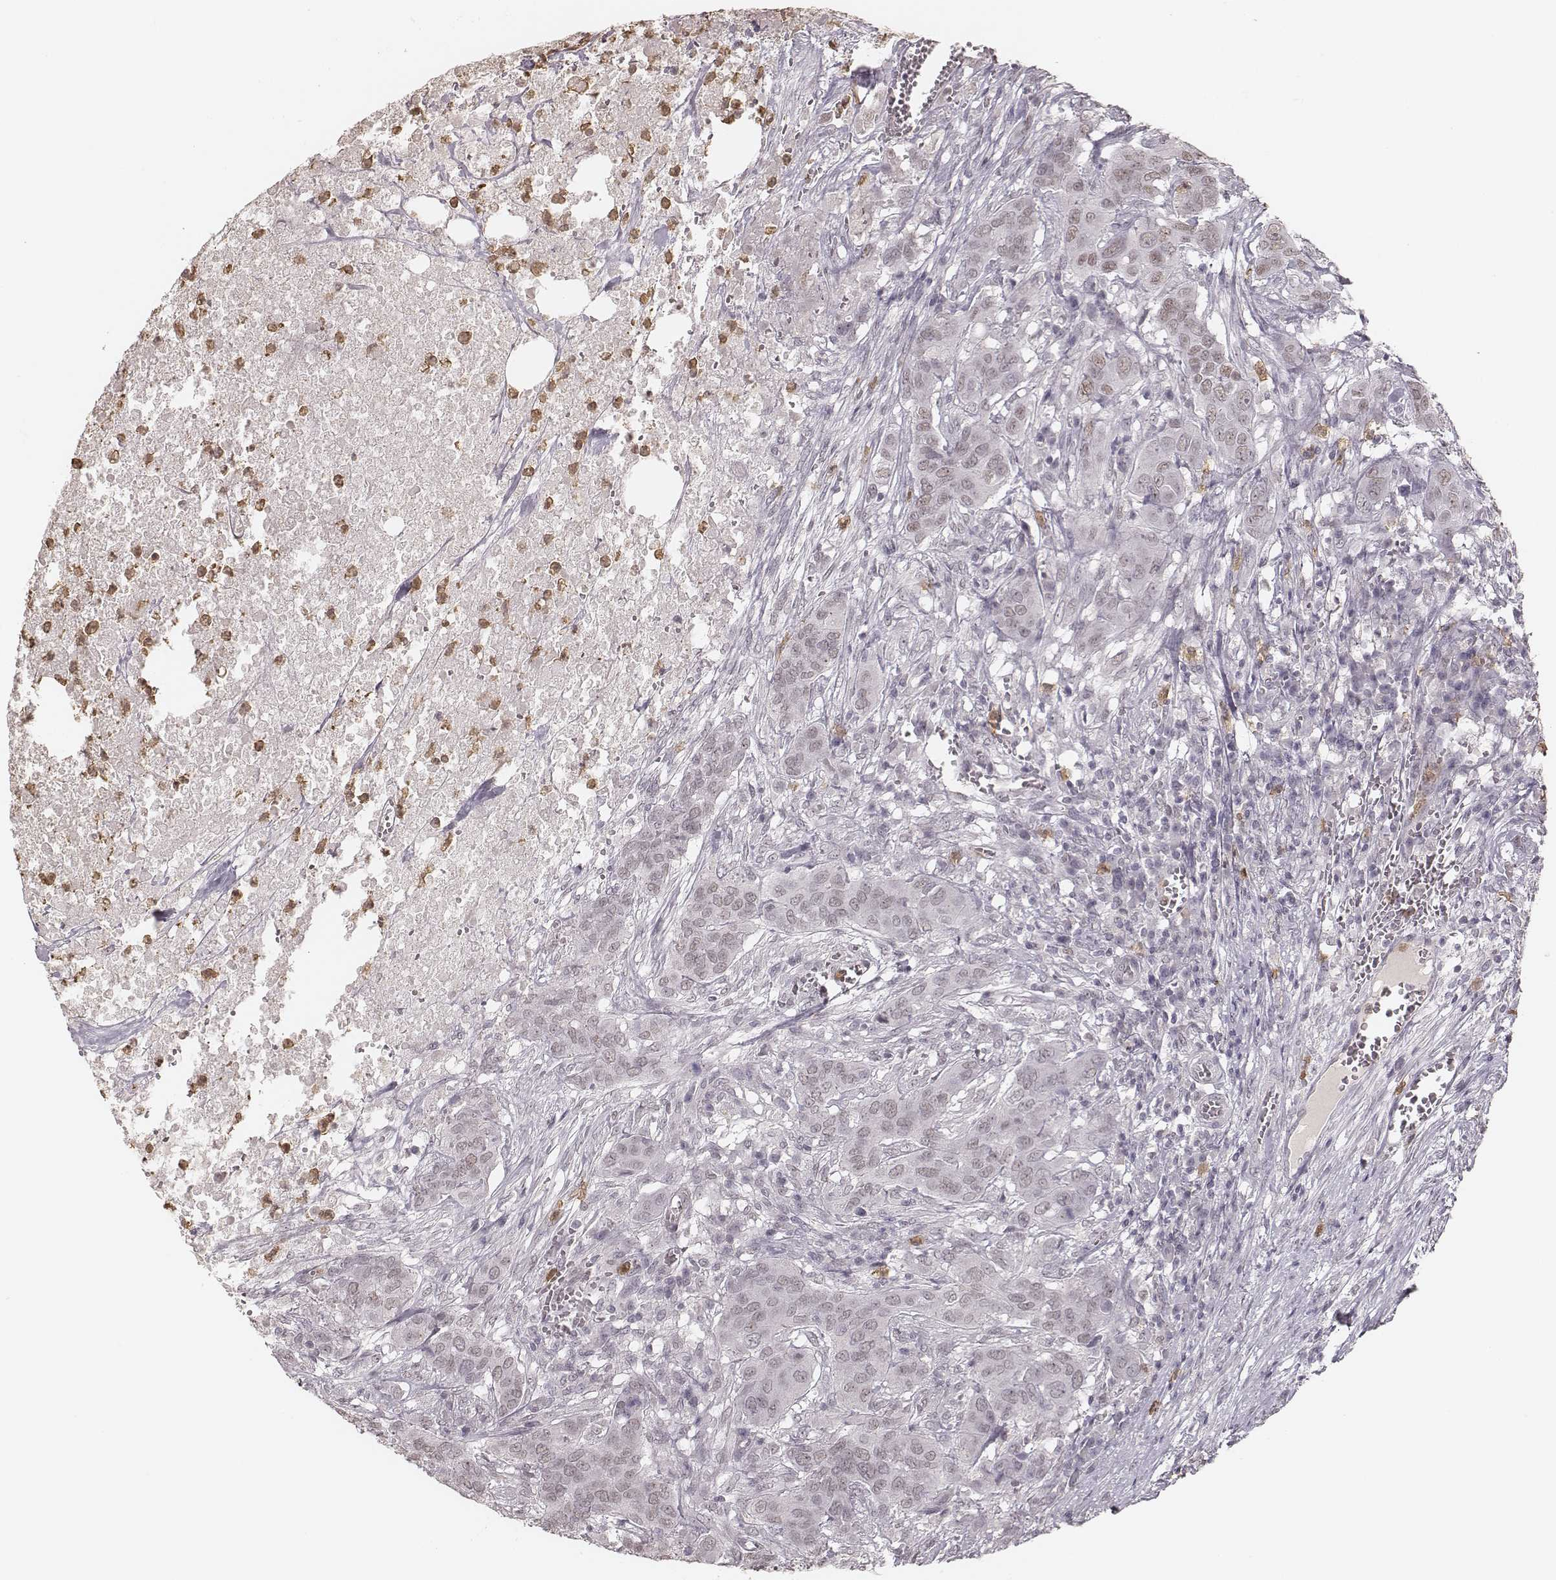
{"staining": {"intensity": "weak", "quantity": "<25%", "location": "nuclear"}, "tissue": "urothelial cancer", "cell_type": "Tumor cells", "image_type": "cancer", "snomed": [{"axis": "morphology", "description": "Urothelial carcinoma, NOS"}, {"axis": "morphology", "description": "Urothelial carcinoma, High grade"}, {"axis": "topography", "description": "Urinary bladder"}], "caption": "IHC image of human urothelial cancer stained for a protein (brown), which displays no staining in tumor cells.", "gene": "KITLG", "patient": {"sex": "male", "age": 63}}